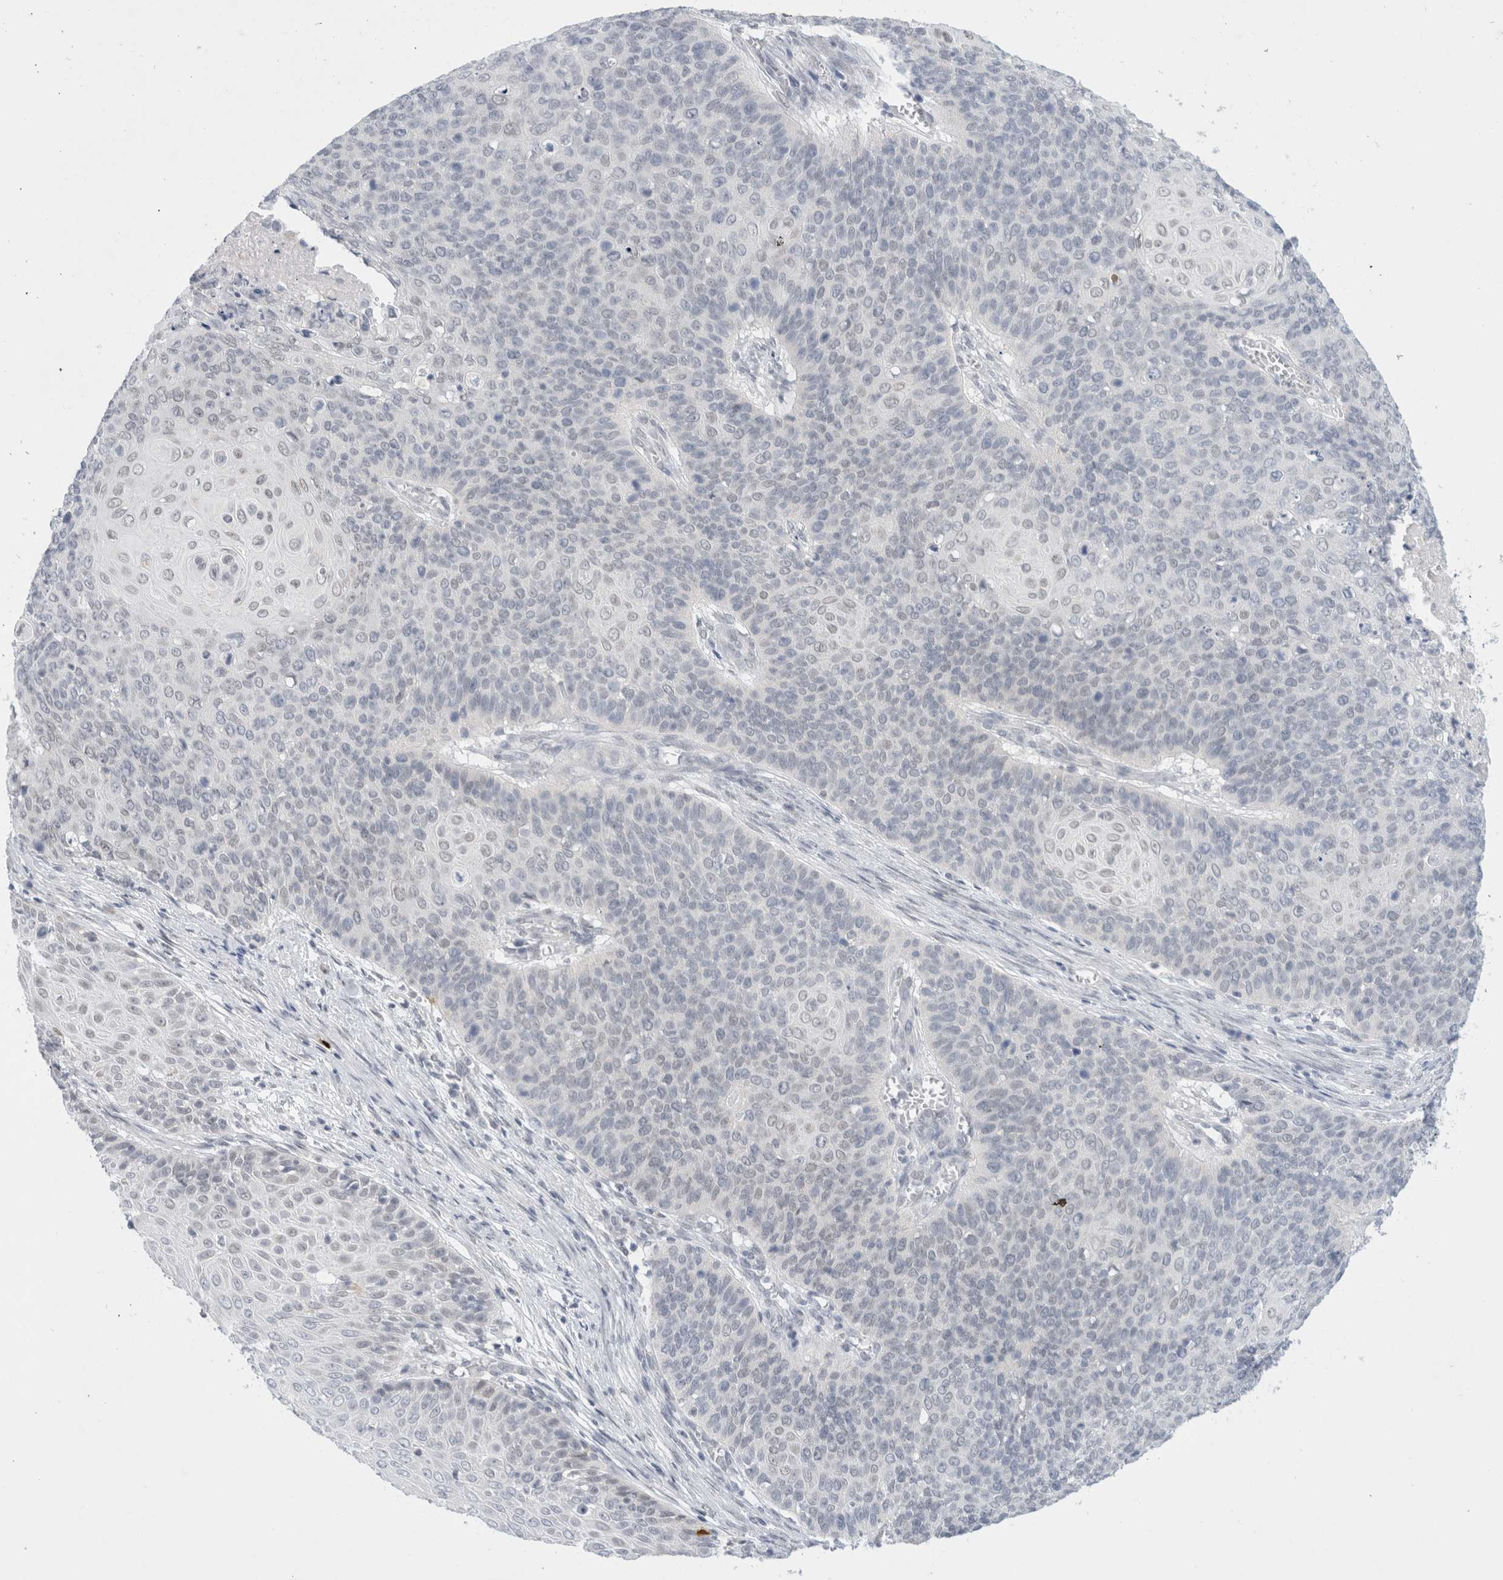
{"staining": {"intensity": "weak", "quantity": "<25%", "location": "nuclear"}, "tissue": "cervical cancer", "cell_type": "Tumor cells", "image_type": "cancer", "snomed": [{"axis": "morphology", "description": "Squamous cell carcinoma, NOS"}, {"axis": "topography", "description": "Cervix"}], "caption": "This is an immunohistochemistry photomicrograph of squamous cell carcinoma (cervical). There is no positivity in tumor cells.", "gene": "SLC22A12", "patient": {"sex": "female", "age": 39}}